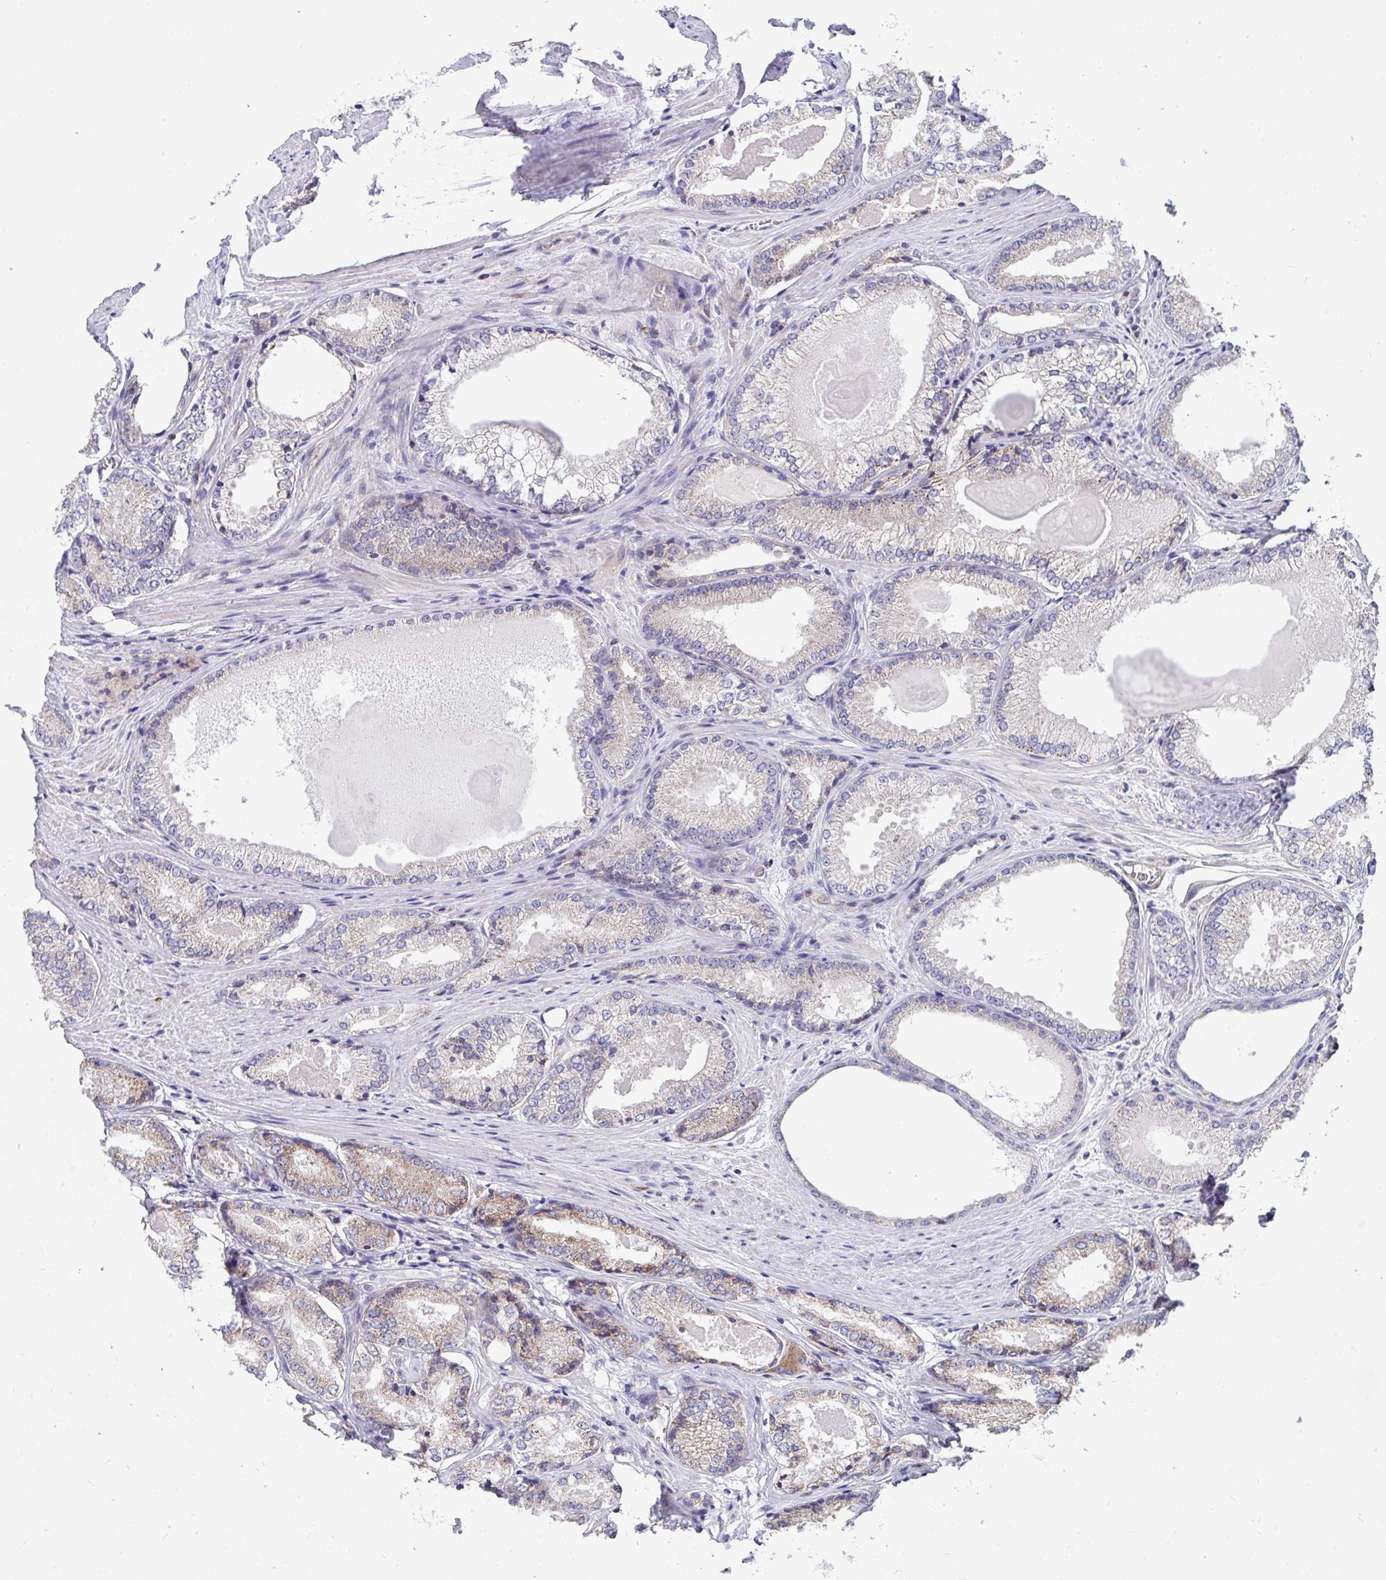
{"staining": {"intensity": "moderate", "quantity": "25%-75%", "location": "cytoplasmic/membranous"}, "tissue": "prostate cancer", "cell_type": "Tumor cells", "image_type": "cancer", "snomed": [{"axis": "morphology", "description": "Adenocarcinoma, NOS"}, {"axis": "morphology", "description": "Adenocarcinoma, Low grade"}, {"axis": "topography", "description": "Prostate"}], "caption": "The micrograph reveals immunohistochemical staining of prostate adenocarcinoma. There is moderate cytoplasmic/membranous staining is identified in approximately 25%-75% of tumor cells.", "gene": "FHIP1B", "patient": {"sex": "male", "age": 68}}